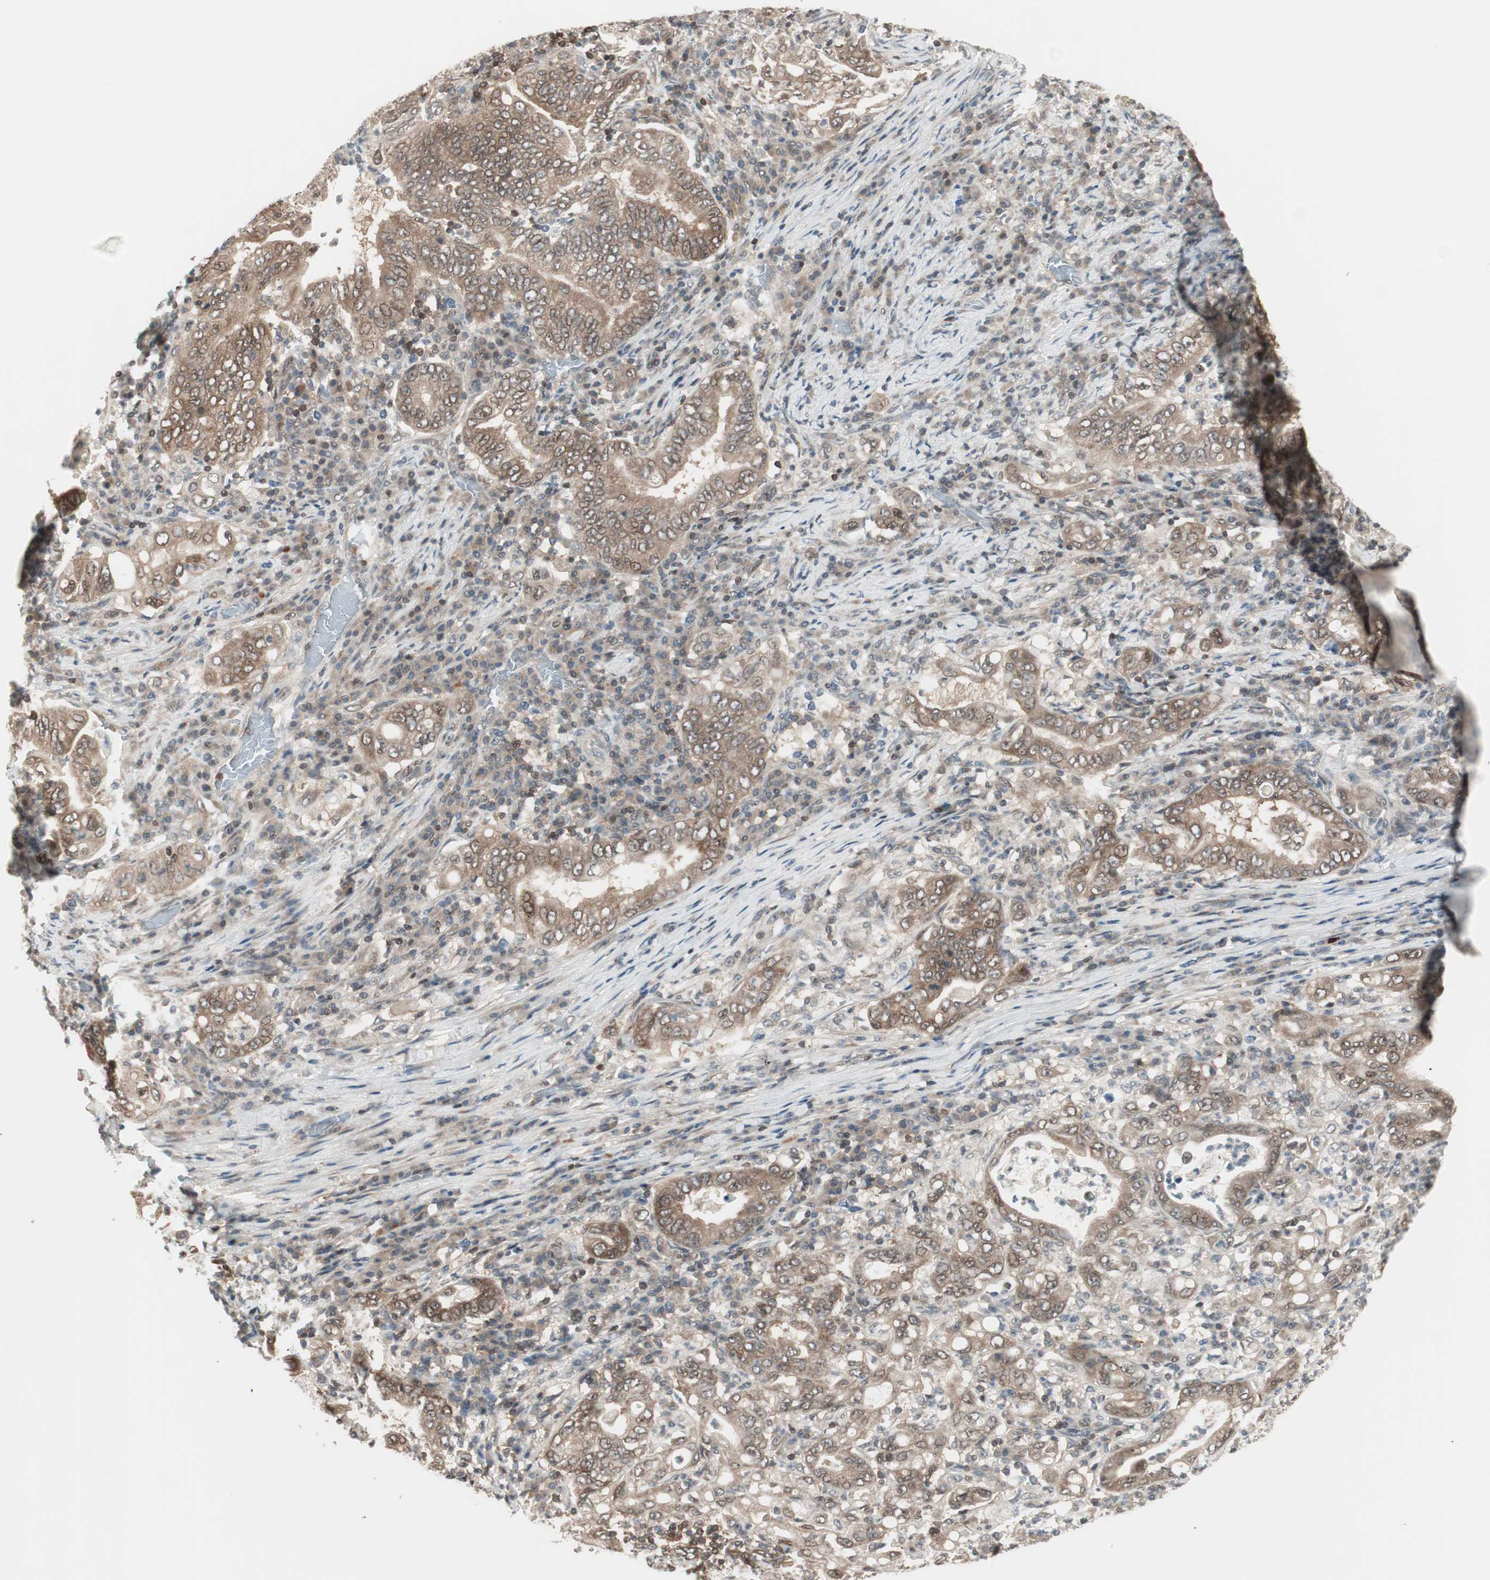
{"staining": {"intensity": "moderate", "quantity": ">75%", "location": "cytoplasmic/membranous"}, "tissue": "stomach cancer", "cell_type": "Tumor cells", "image_type": "cancer", "snomed": [{"axis": "morphology", "description": "Normal tissue, NOS"}, {"axis": "morphology", "description": "Adenocarcinoma, NOS"}, {"axis": "topography", "description": "Esophagus"}, {"axis": "topography", "description": "Stomach, upper"}, {"axis": "topography", "description": "Peripheral nerve tissue"}], "caption": "The photomicrograph demonstrates immunohistochemical staining of stomach cancer (adenocarcinoma). There is moderate cytoplasmic/membranous positivity is seen in approximately >75% of tumor cells.", "gene": "UBE2I", "patient": {"sex": "male", "age": 62}}